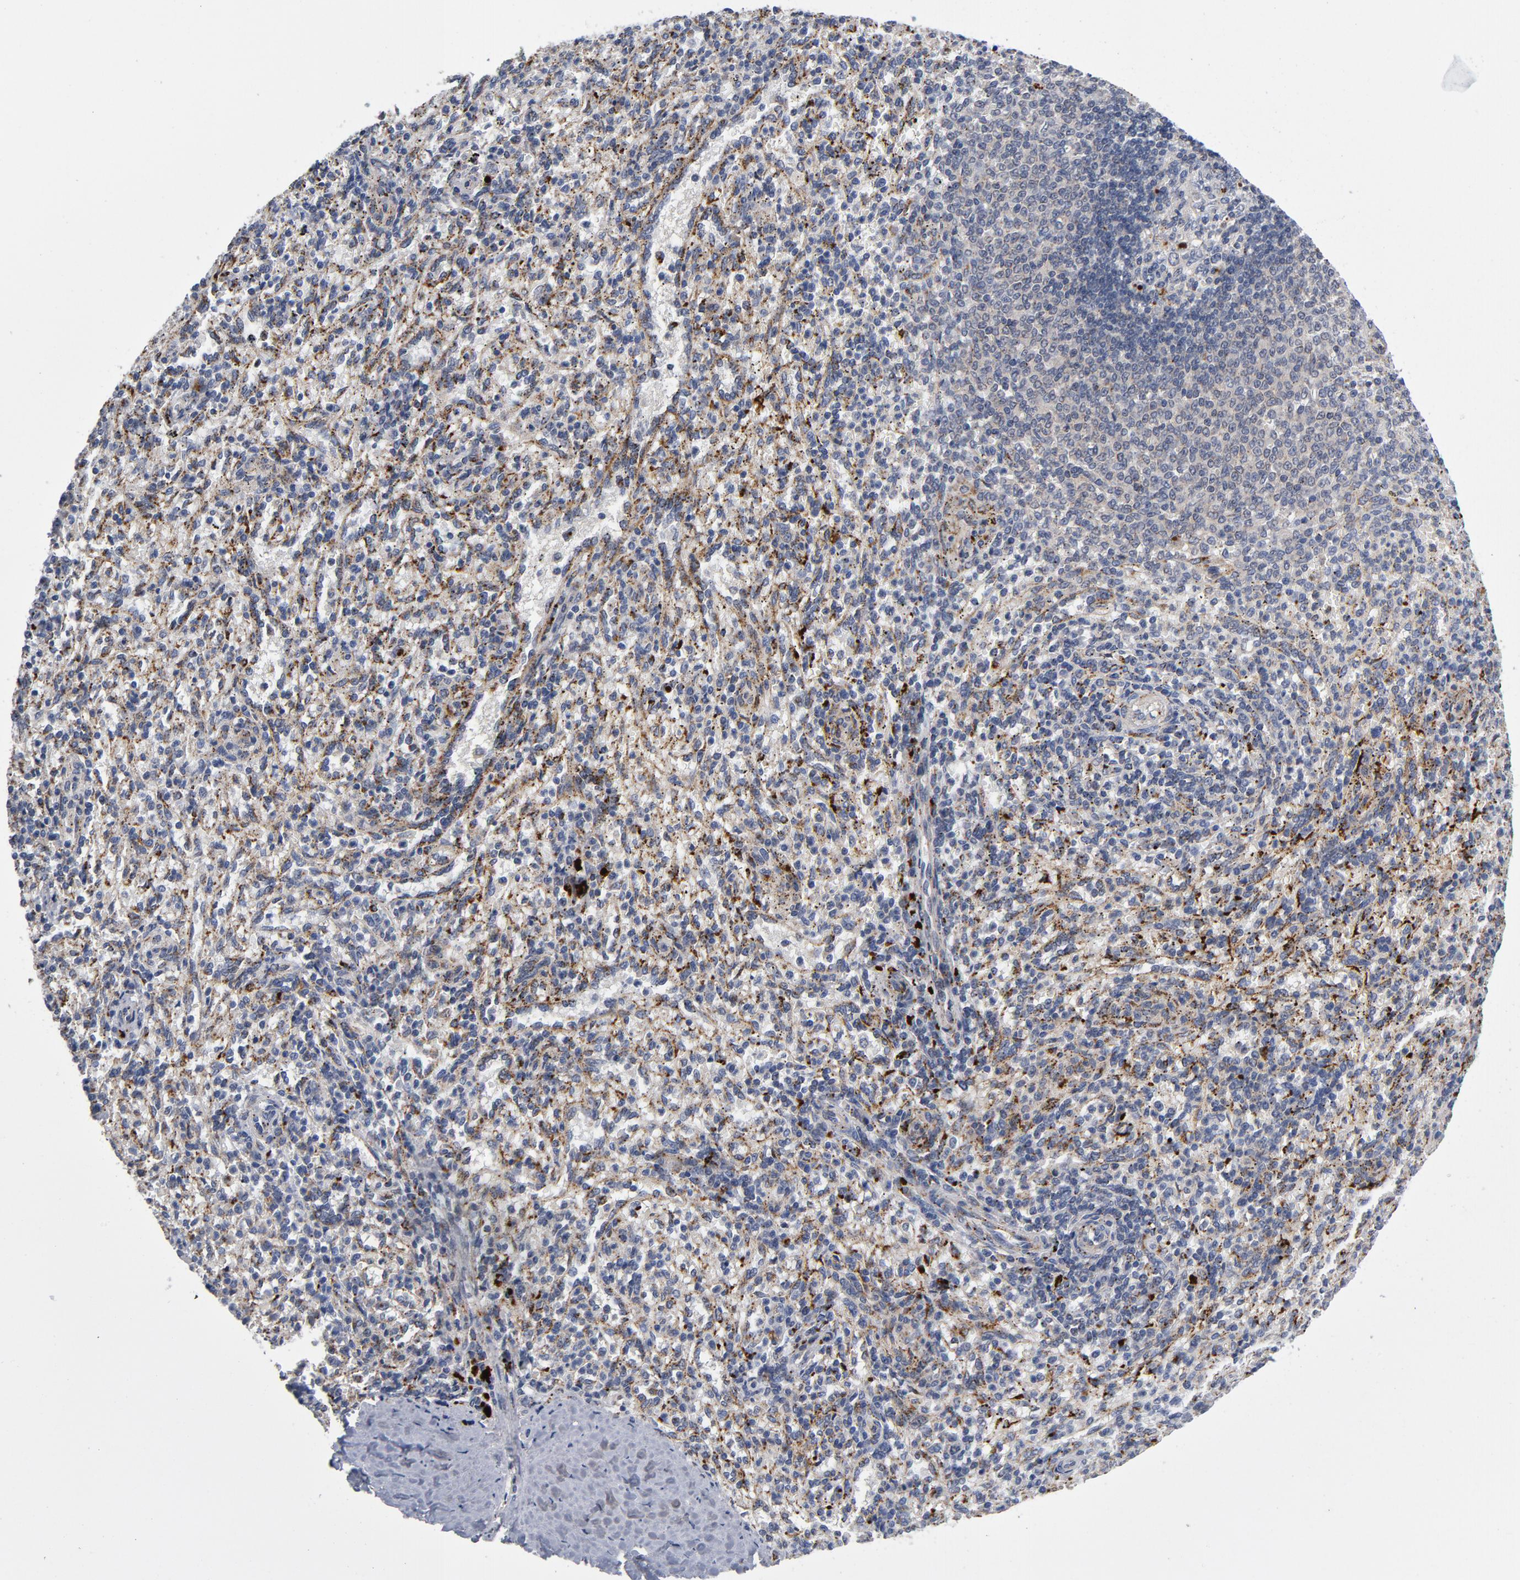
{"staining": {"intensity": "moderate", "quantity": "25%-75%", "location": "cytoplasmic/membranous"}, "tissue": "spleen", "cell_type": "Cells in red pulp", "image_type": "normal", "snomed": [{"axis": "morphology", "description": "Normal tissue, NOS"}, {"axis": "topography", "description": "Spleen"}], "caption": "Spleen stained with immunohistochemistry displays moderate cytoplasmic/membranous staining in about 25%-75% of cells in red pulp.", "gene": "AKT2", "patient": {"sex": "female", "age": 10}}